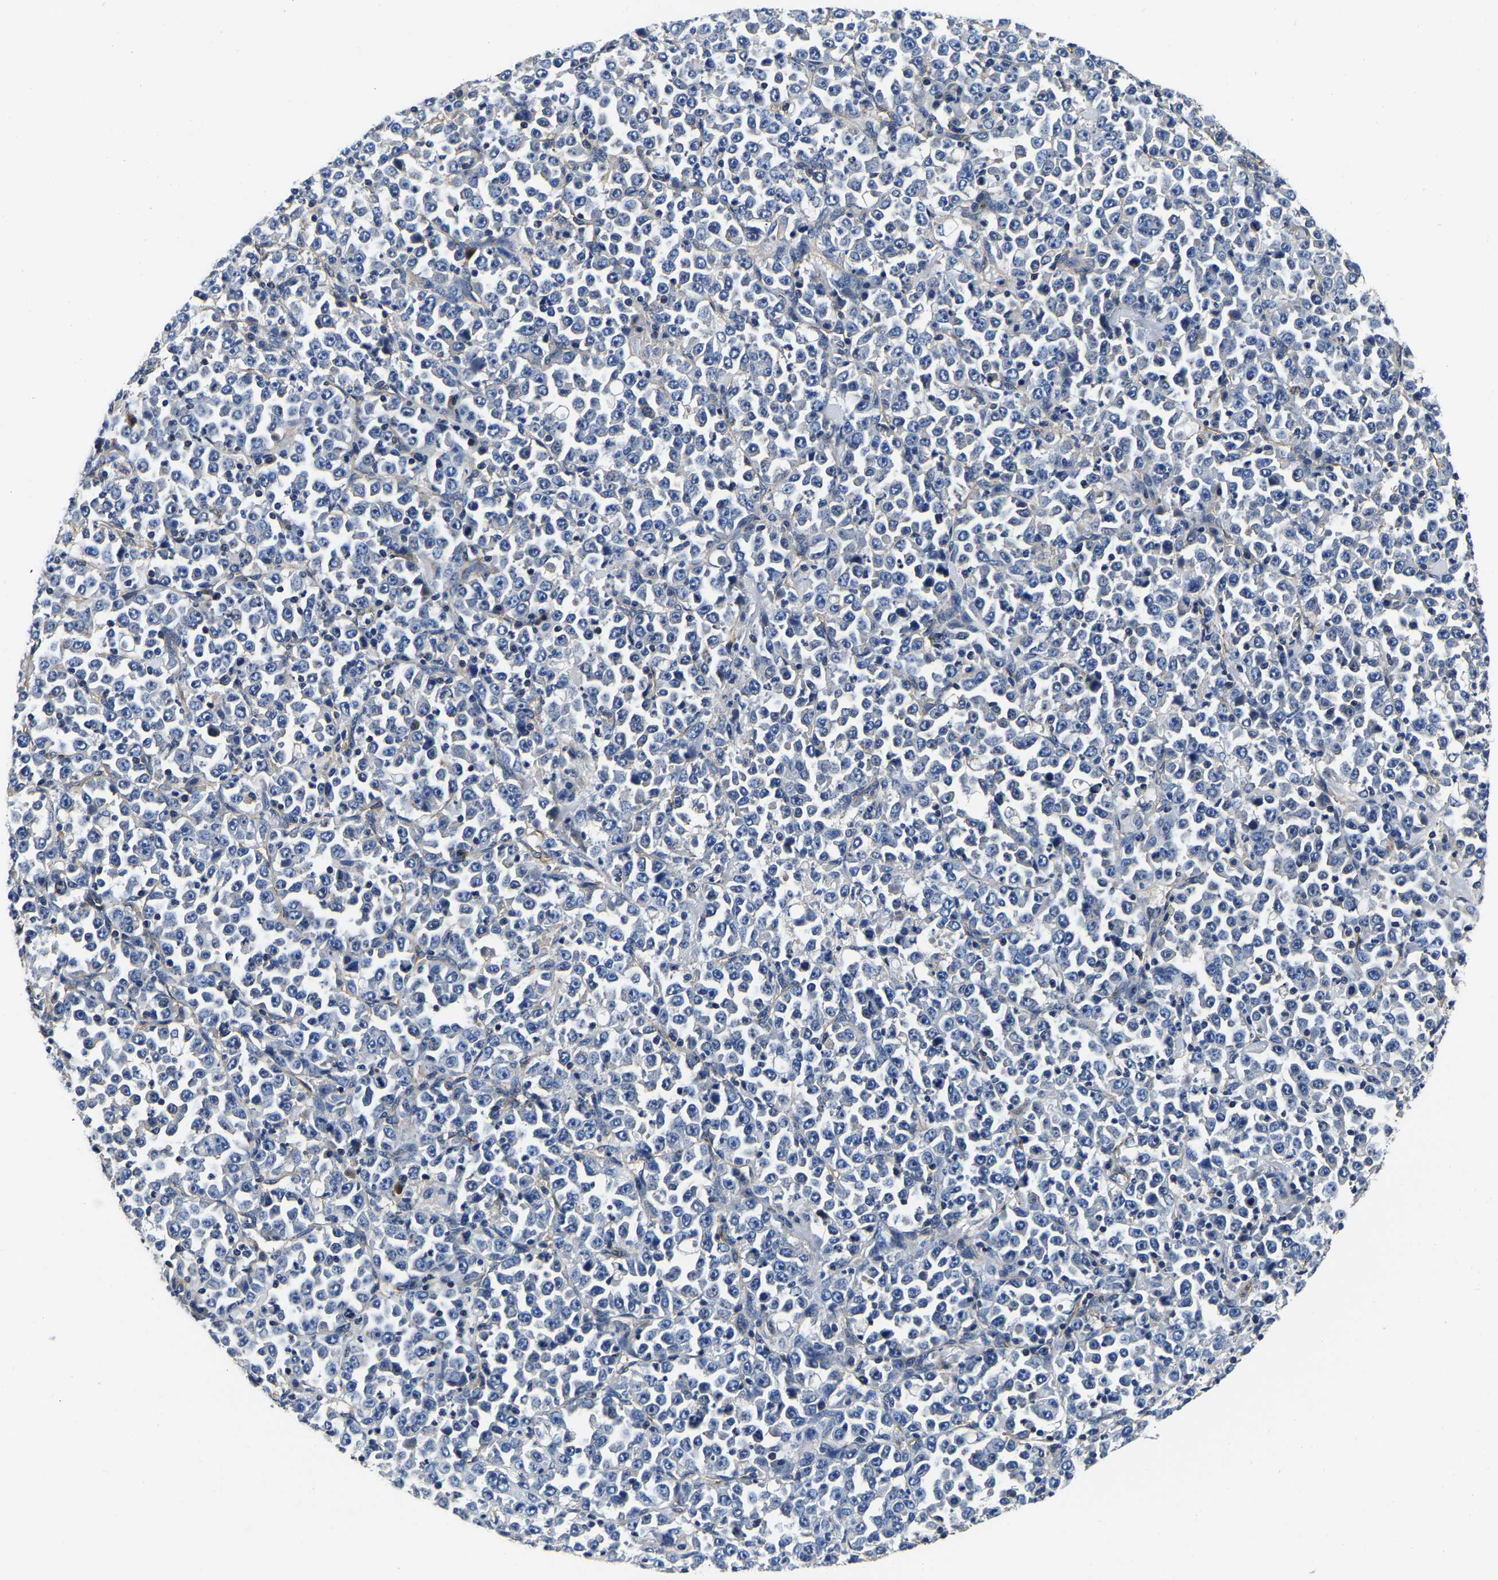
{"staining": {"intensity": "negative", "quantity": "none", "location": "none"}, "tissue": "stomach cancer", "cell_type": "Tumor cells", "image_type": "cancer", "snomed": [{"axis": "morphology", "description": "Normal tissue, NOS"}, {"axis": "morphology", "description": "Adenocarcinoma, NOS"}, {"axis": "topography", "description": "Stomach, upper"}, {"axis": "topography", "description": "Stomach"}], "caption": "This micrograph is of stomach cancer stained with IHC to label a protein in brown with the nuclei are counter-stained blue. There is no staining in tumor cells.", "gene": "SH3GLB1", "patient": {"sex": "male", "age": 59}}